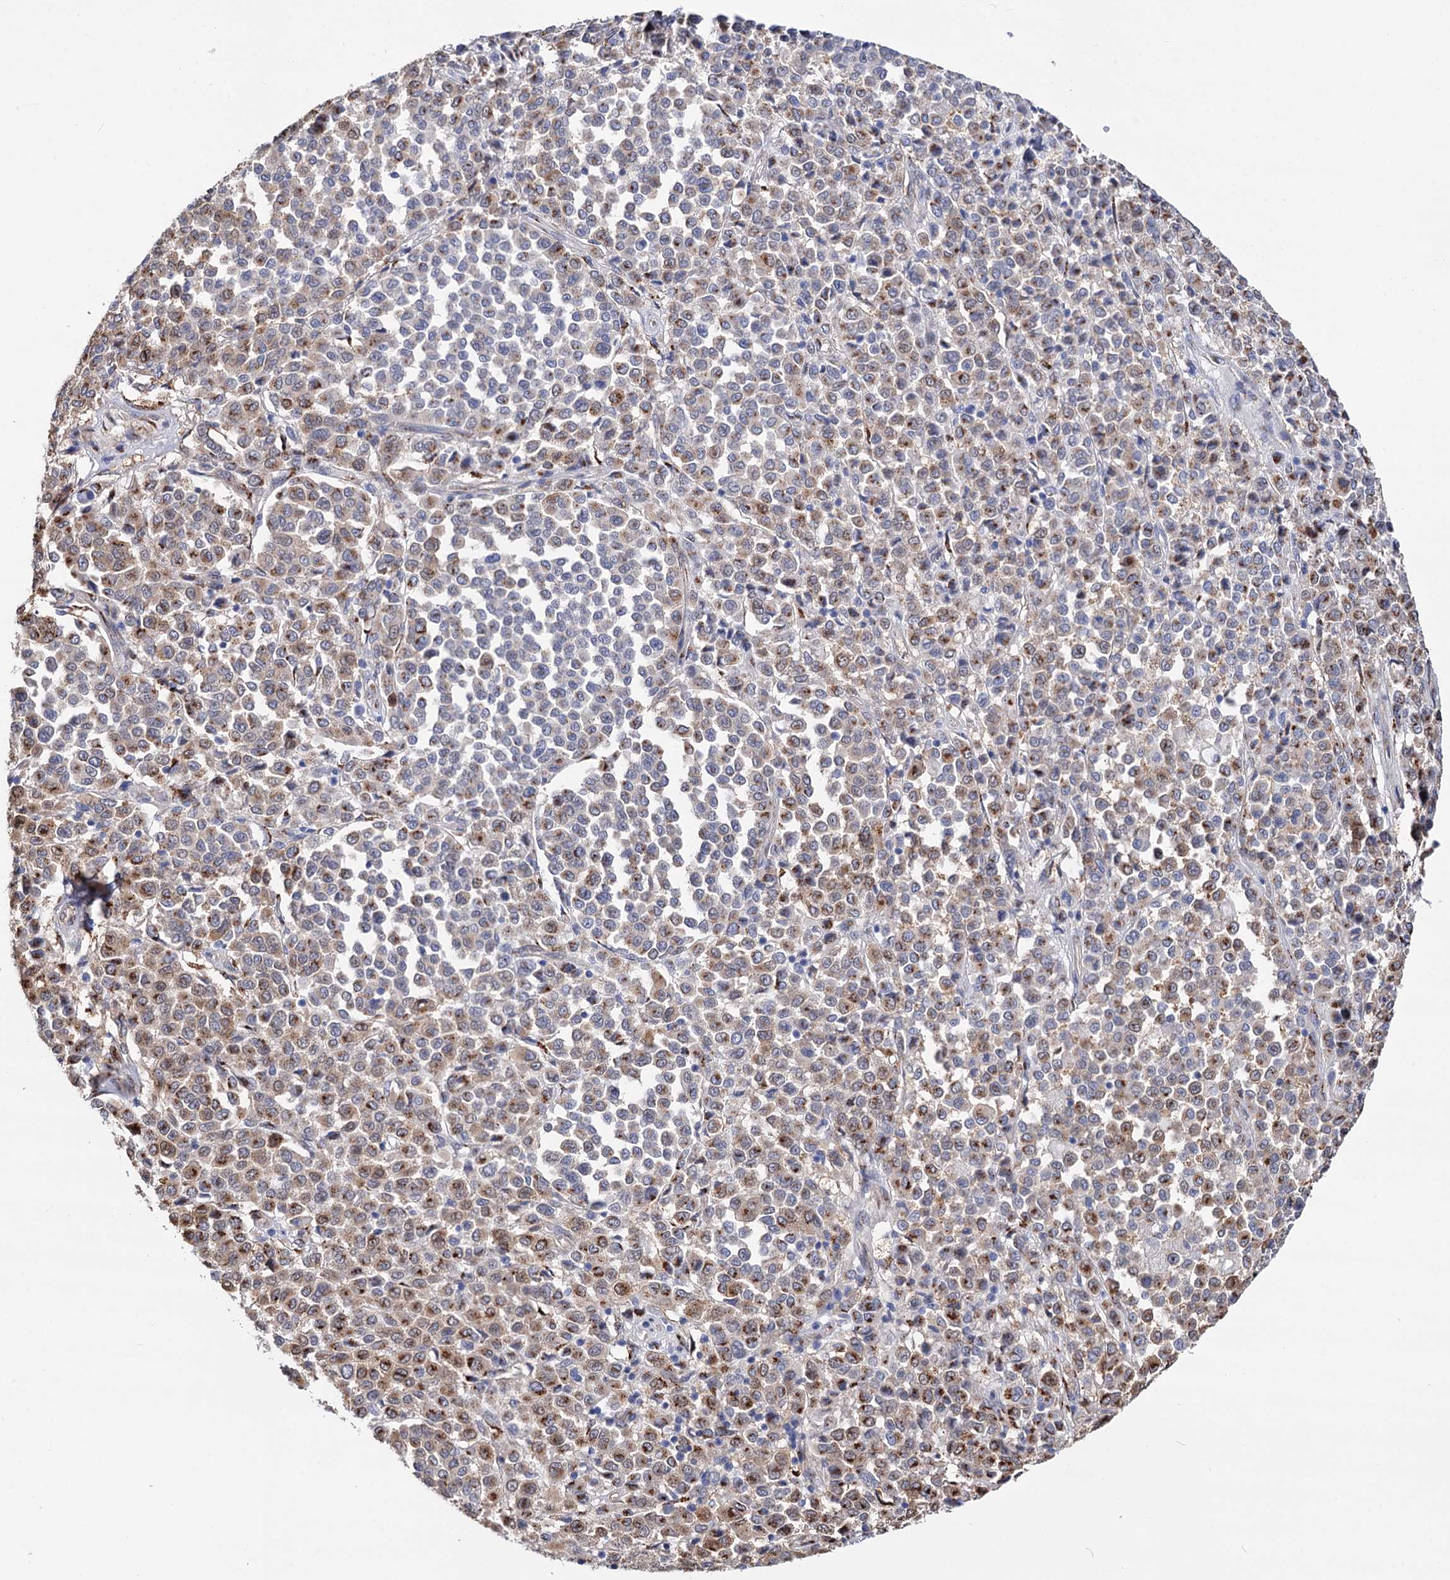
{"staining": {"intensity": "moderate", "quantity": ">75%", "location": "cytoplasmic/membranous"}, "tissue": "melanoma", "cell_type": "Tumor cells", "image_type": "cancer", "snomed": [{"axis": "morphology", "description": "Malignant melanoma, Metastatic site"}, {"axis": "topography", "description": "Pancreas"}], "caption": "Malignant melanoma (metastatic site) stained with immunohistochemistry exhibits moderate cytoplasmic/membranous positivity in approximately >75% of tumor cells.", "gene": "C11orf96", "patient": {"sex": "female", "age": 30}}